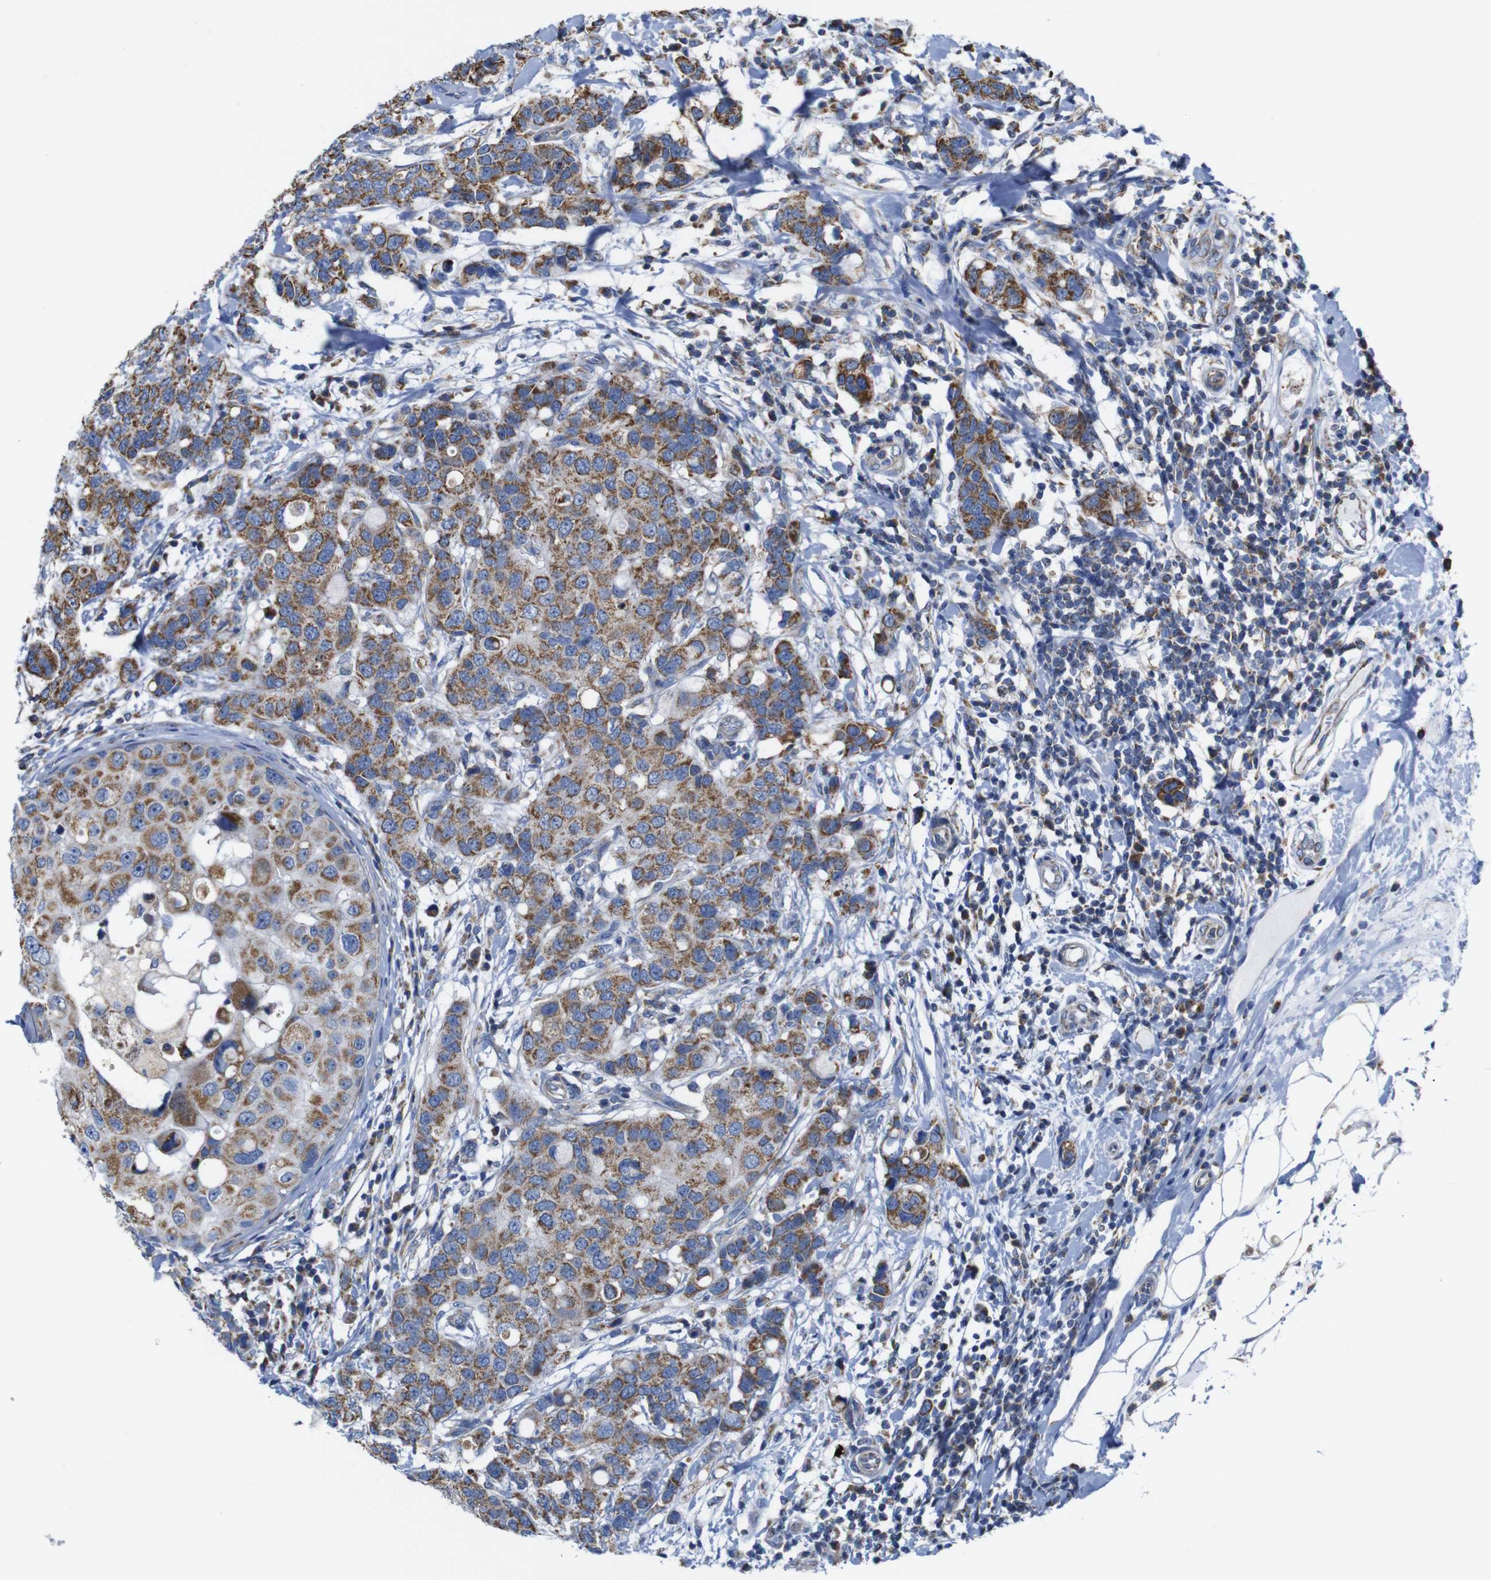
{"staining": {"intensity": "moderate", "quantity": ">75%", "location": "cytoplasmic/membranous"}, "tissue": "breast cancer", "cell_type": "Tumor cells", "image_type": "cancer", "snomed": [{"axis": "morphology", "description": "Duct carcinoma"}, {"axis": "topography", "description": "Breast"}], "caption": "A high-resolution histopathology image shows immunohistochemistry (IHC) staining of breast cancer (invasive ductal carcinoma), which displays moderate cytoplasmic/membranous expression in about >75% of tumor cells. (IHC, brightfield microscopy, high magnification).", "gene": "FAM171B", "patient": {"sex": "female", "age": 27}}